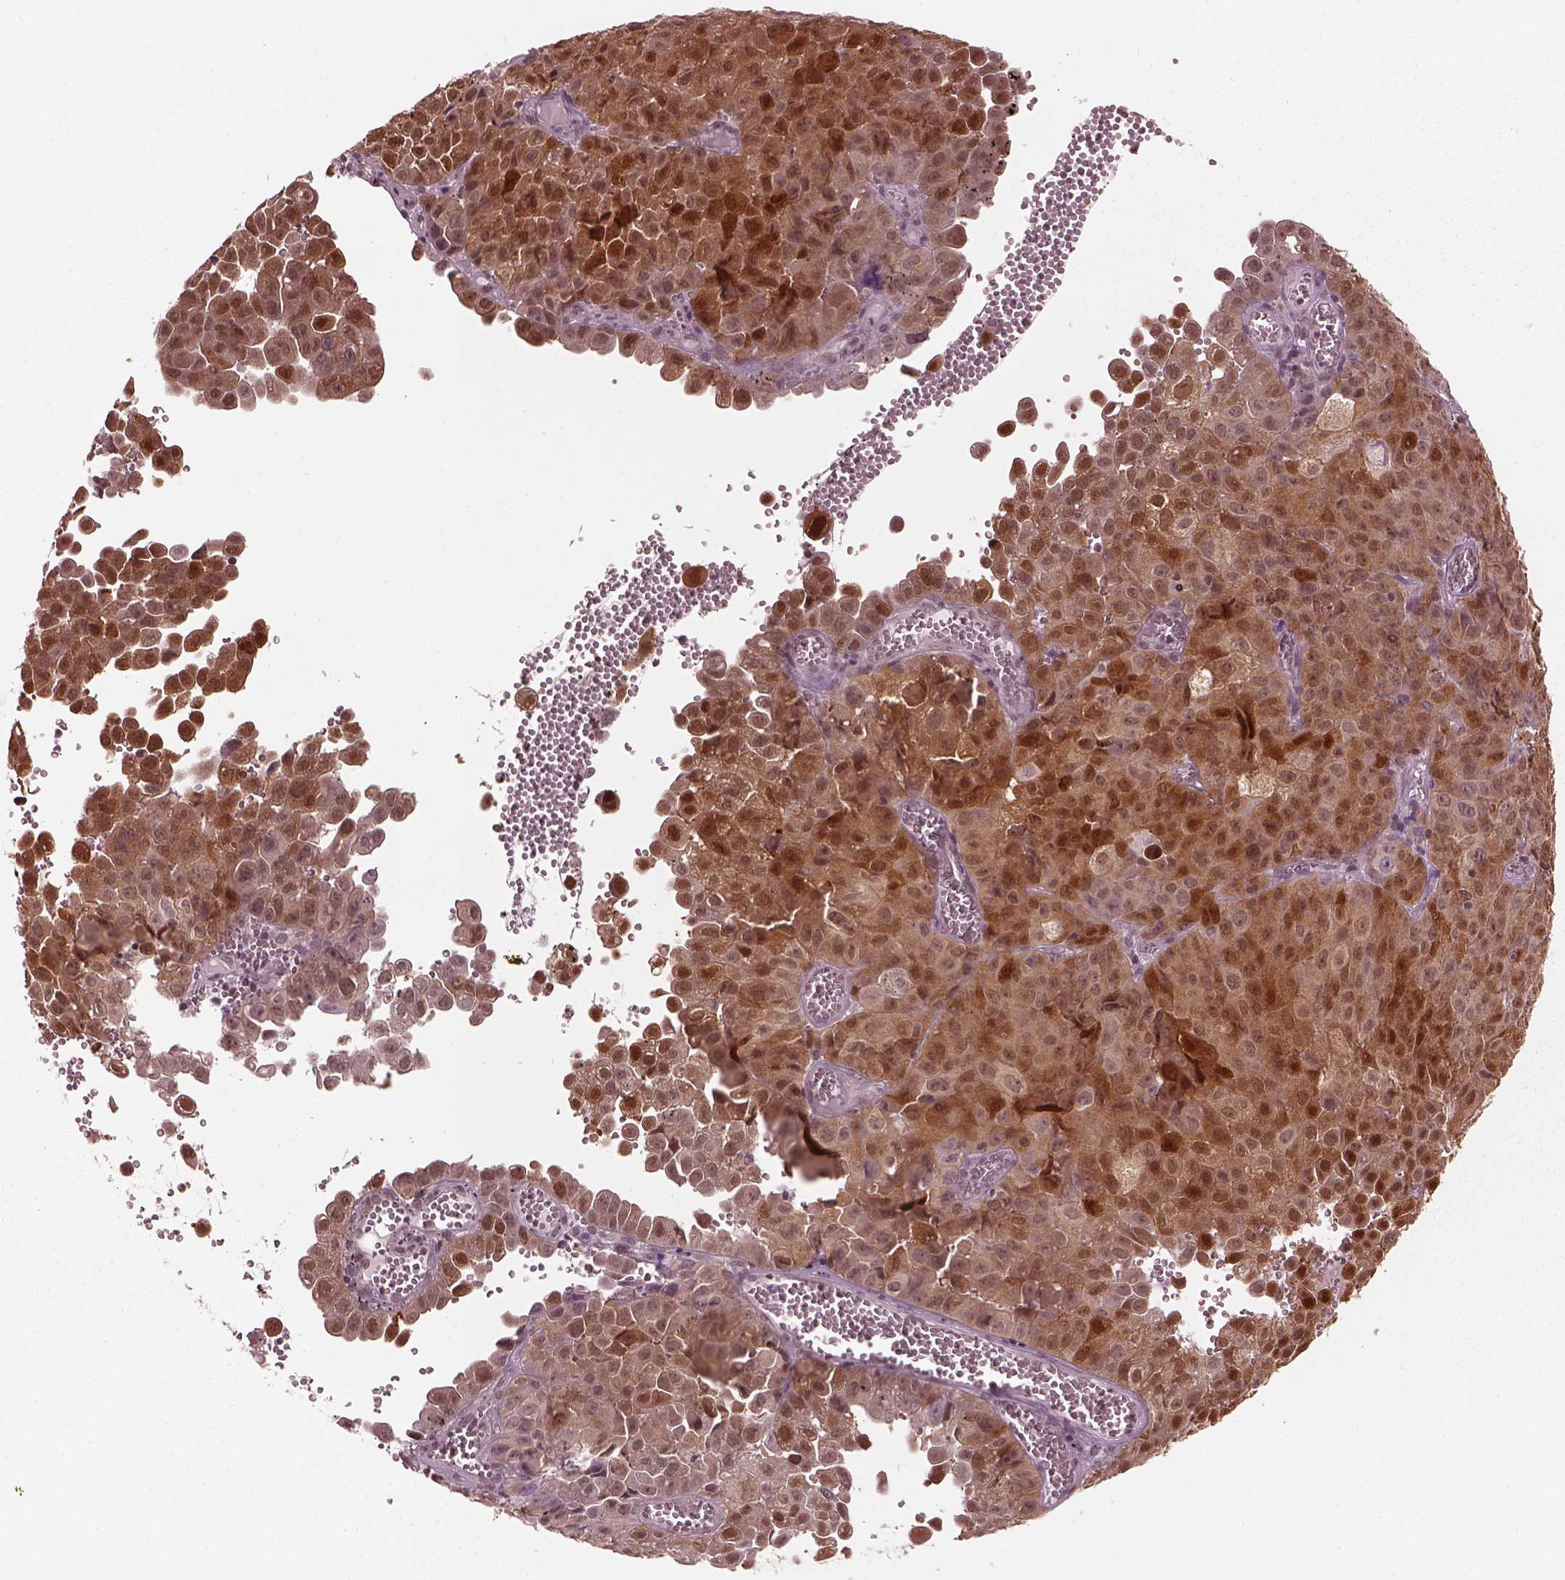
{"staining": {"intensity": "moderate", "quantity": ">75%", "location": "cytoplasmic/membranous,nuclear"}, "tissue": "cervical cancer", "cell_type": "Tumor cells", "image_type": "cancer", "snomed": [{"axis": "morphology", "description": "Squamous cell carcinoma, NOS"}, {"axis": "topography", "description": "Cervix"}], "caption": "The immunohistochemical stain shows moderate cytoplasmic/membranous and nuclear positivity in tumor cells of cervical cancer (squamous cell carcinoma) tissue. (DAB IHC with brightfield microscopy, high magnification).", "gene": "SRI", "patient": {"sex": "female", "age": 55}}